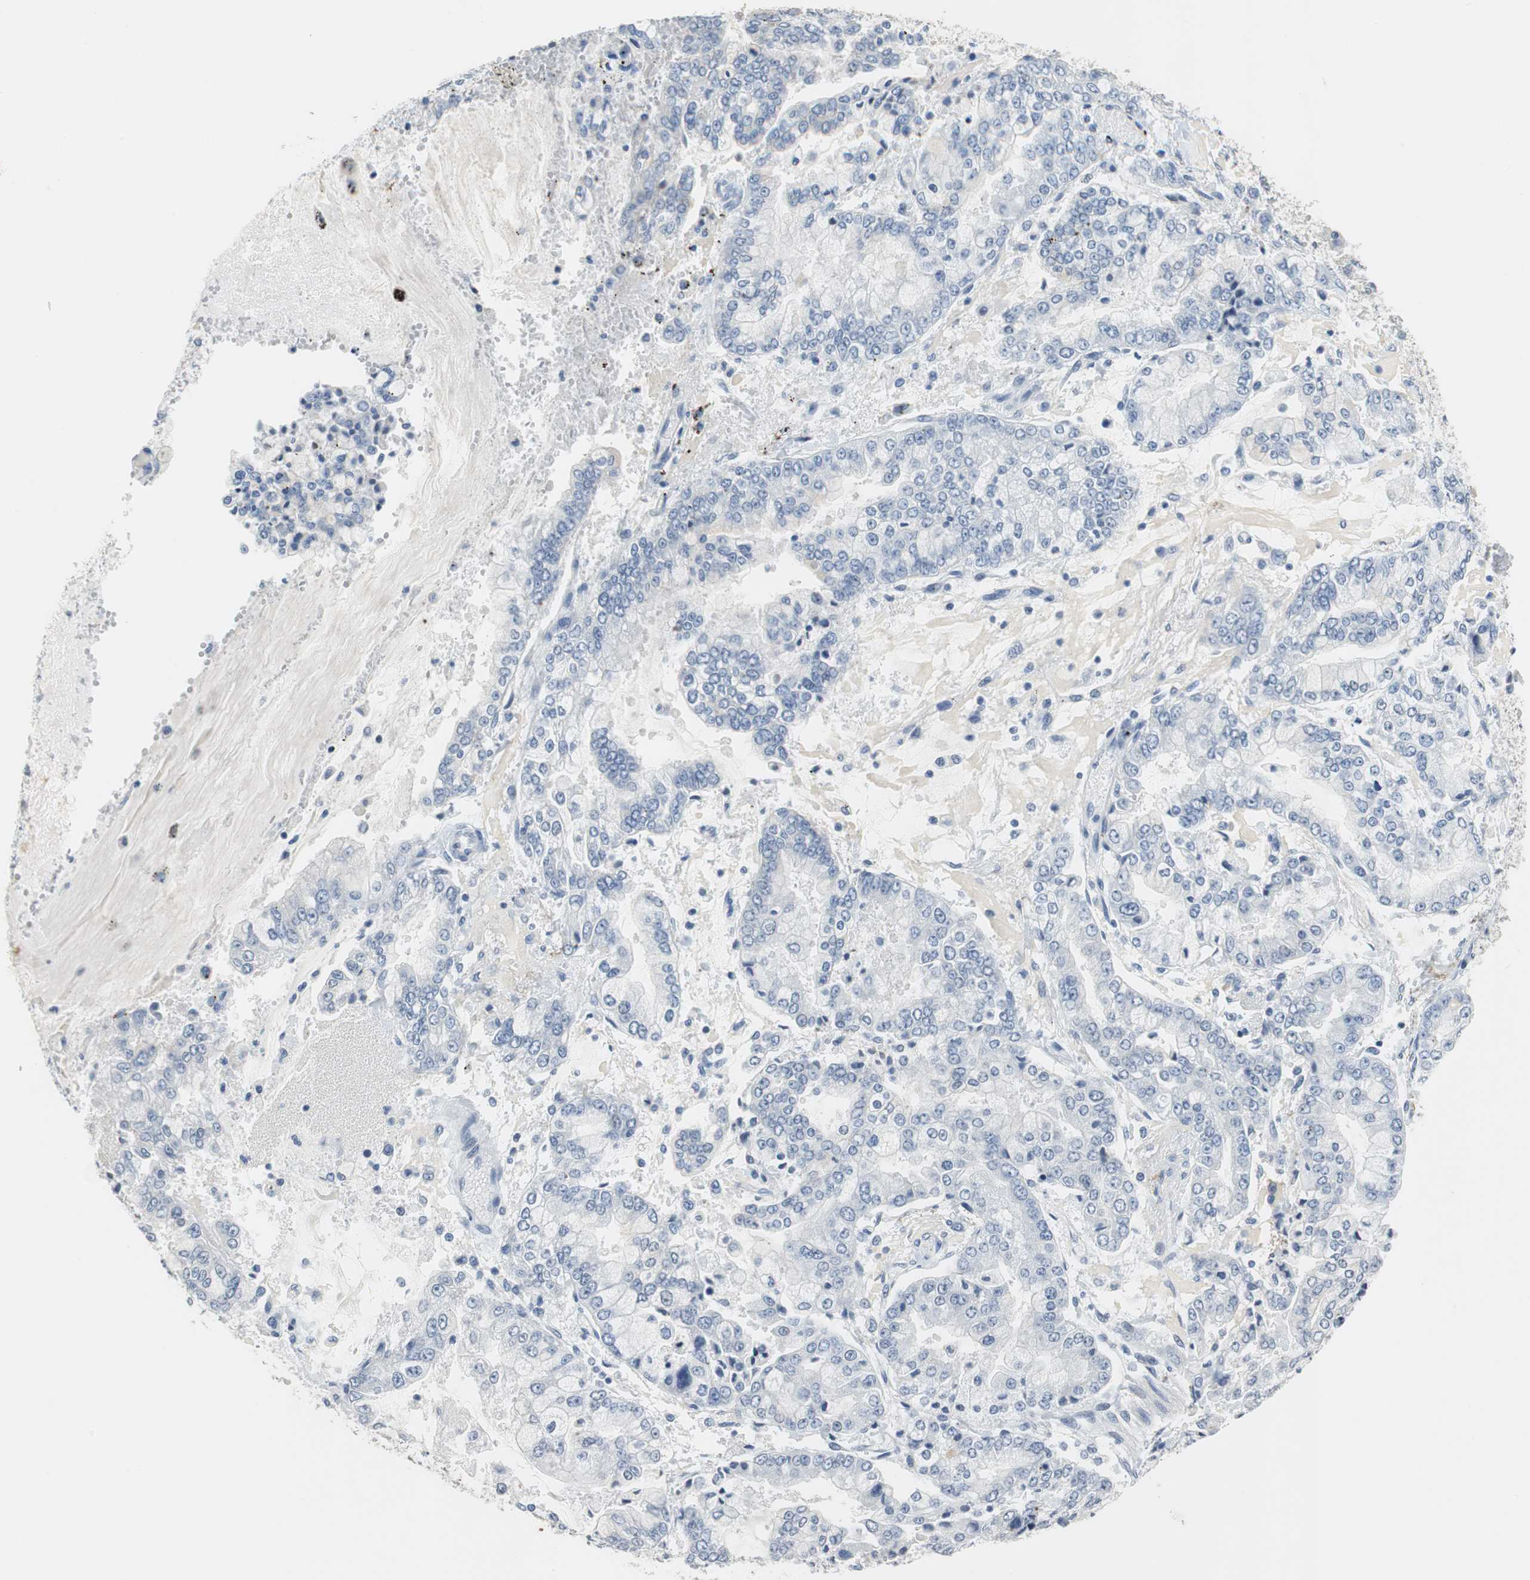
{"staining": {"intensity": "negative", "quantity": "none", "location": "none"}, "tissue": "stomach cancer", "cell_type": "Tumor cells", "image_type": "cancer", "snomed": [{"axis": "morphology", "description": "Adenocarcinoma, NOS"}, {"axis": "topography", "description": "Stomach"}], "caption": "An image of stomach adenocarcinoma stained for a protein demonstrates no brown staining in tumor cells.", "gene": "MUC7", "patient": {"sex": "male", "age": 76}}